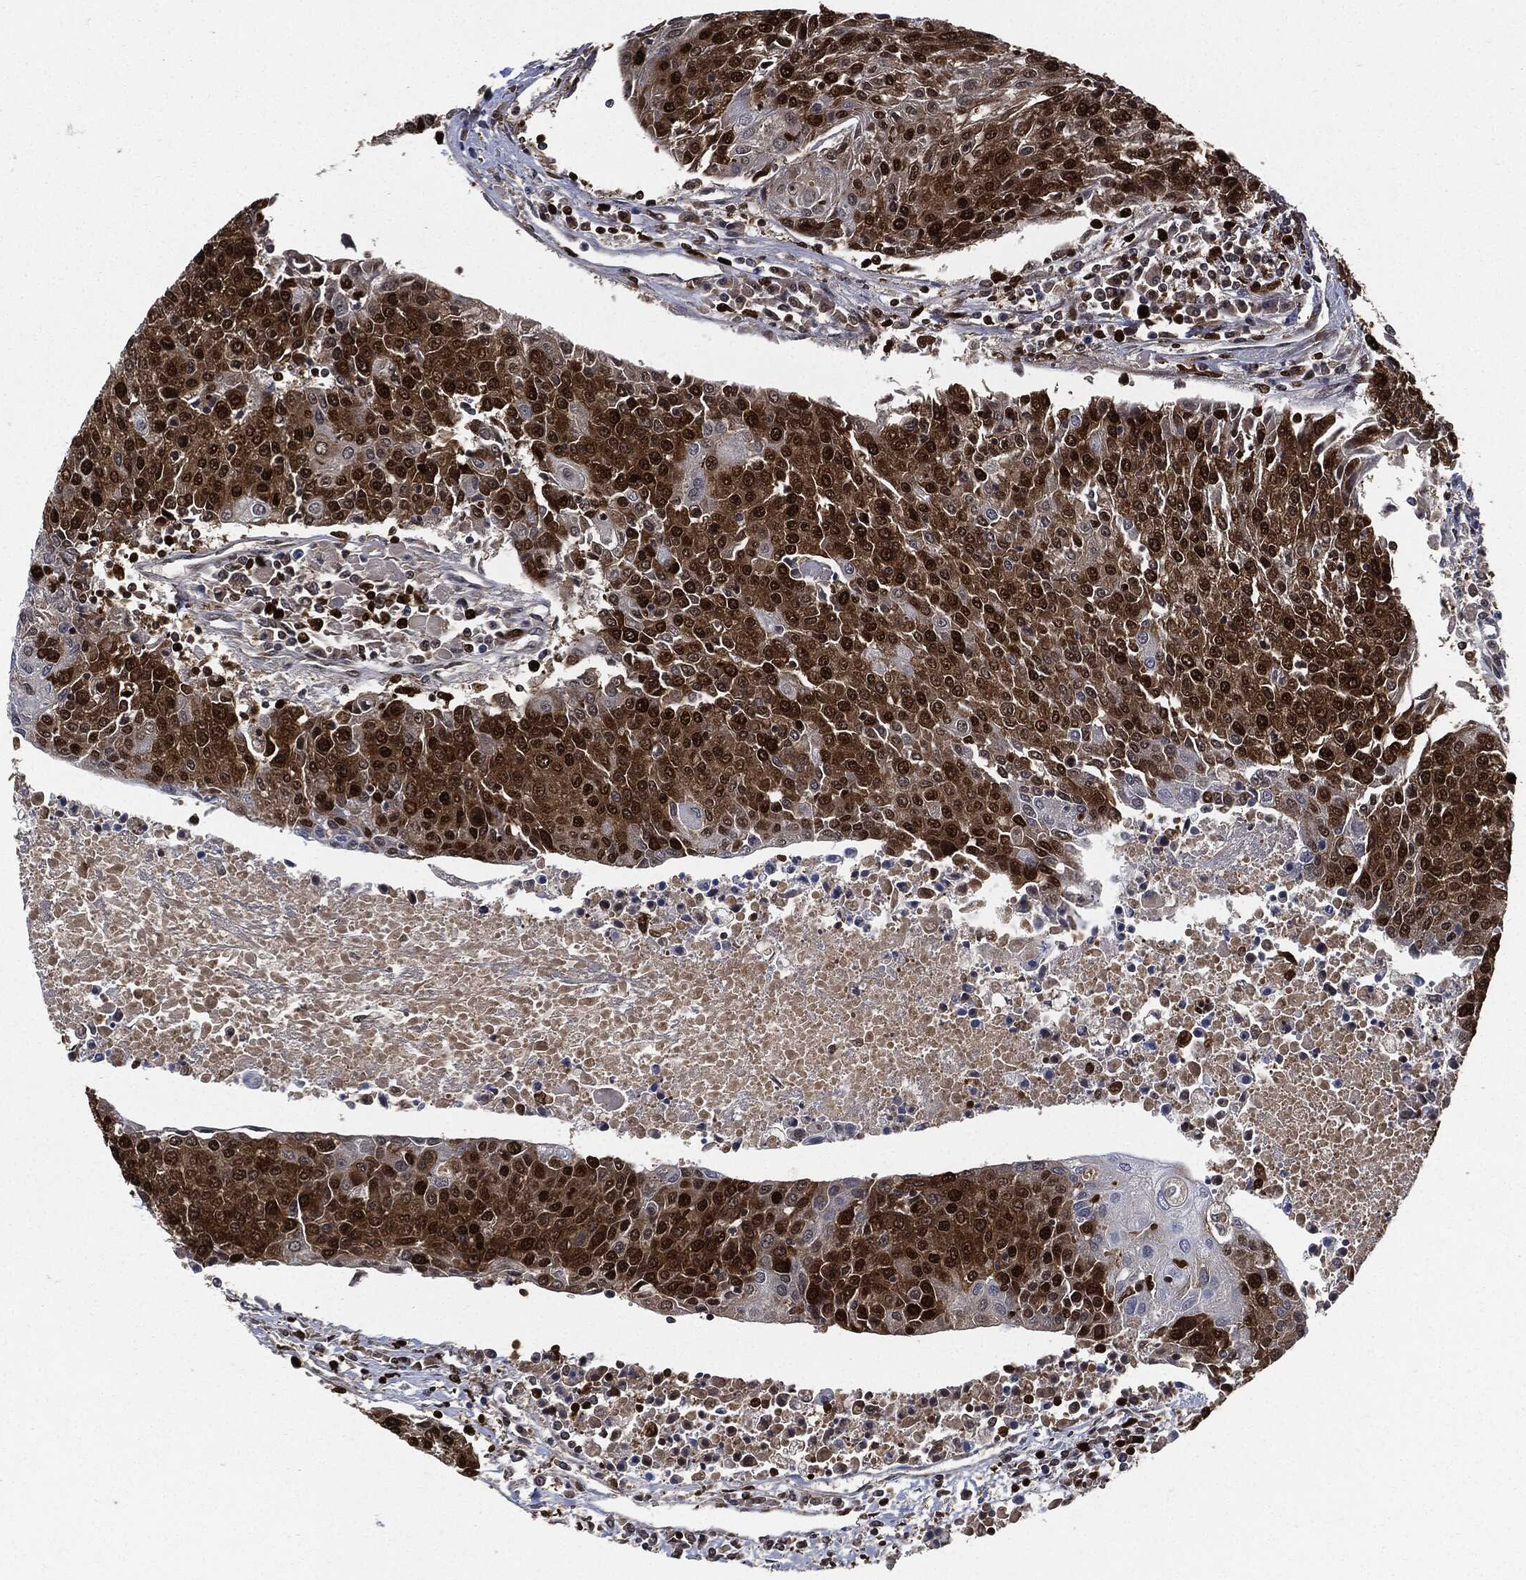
{"staining": {"intensity": "strong", "quantity": ">75%", "location": "cytoplasmic/membranous,nuclear"}, "tissue": "urothelial cancer", "cell_type": "Tumor cells", "image_type": "cancer", "snomed": [{"axis": "morphology", "description": "Urothelial carcinoma, High grade"}, {"axis": "topography", "description": "Urinary bladder"}], "caption": "Urothelial cancer stained with immunohistochemistry (IHC) shows strong cytoplasmic/membranous and nuclear positivity in about >75% of tumor cells.", "gene": "PCNA", "patient": {"sex": "female", "age": 85}}